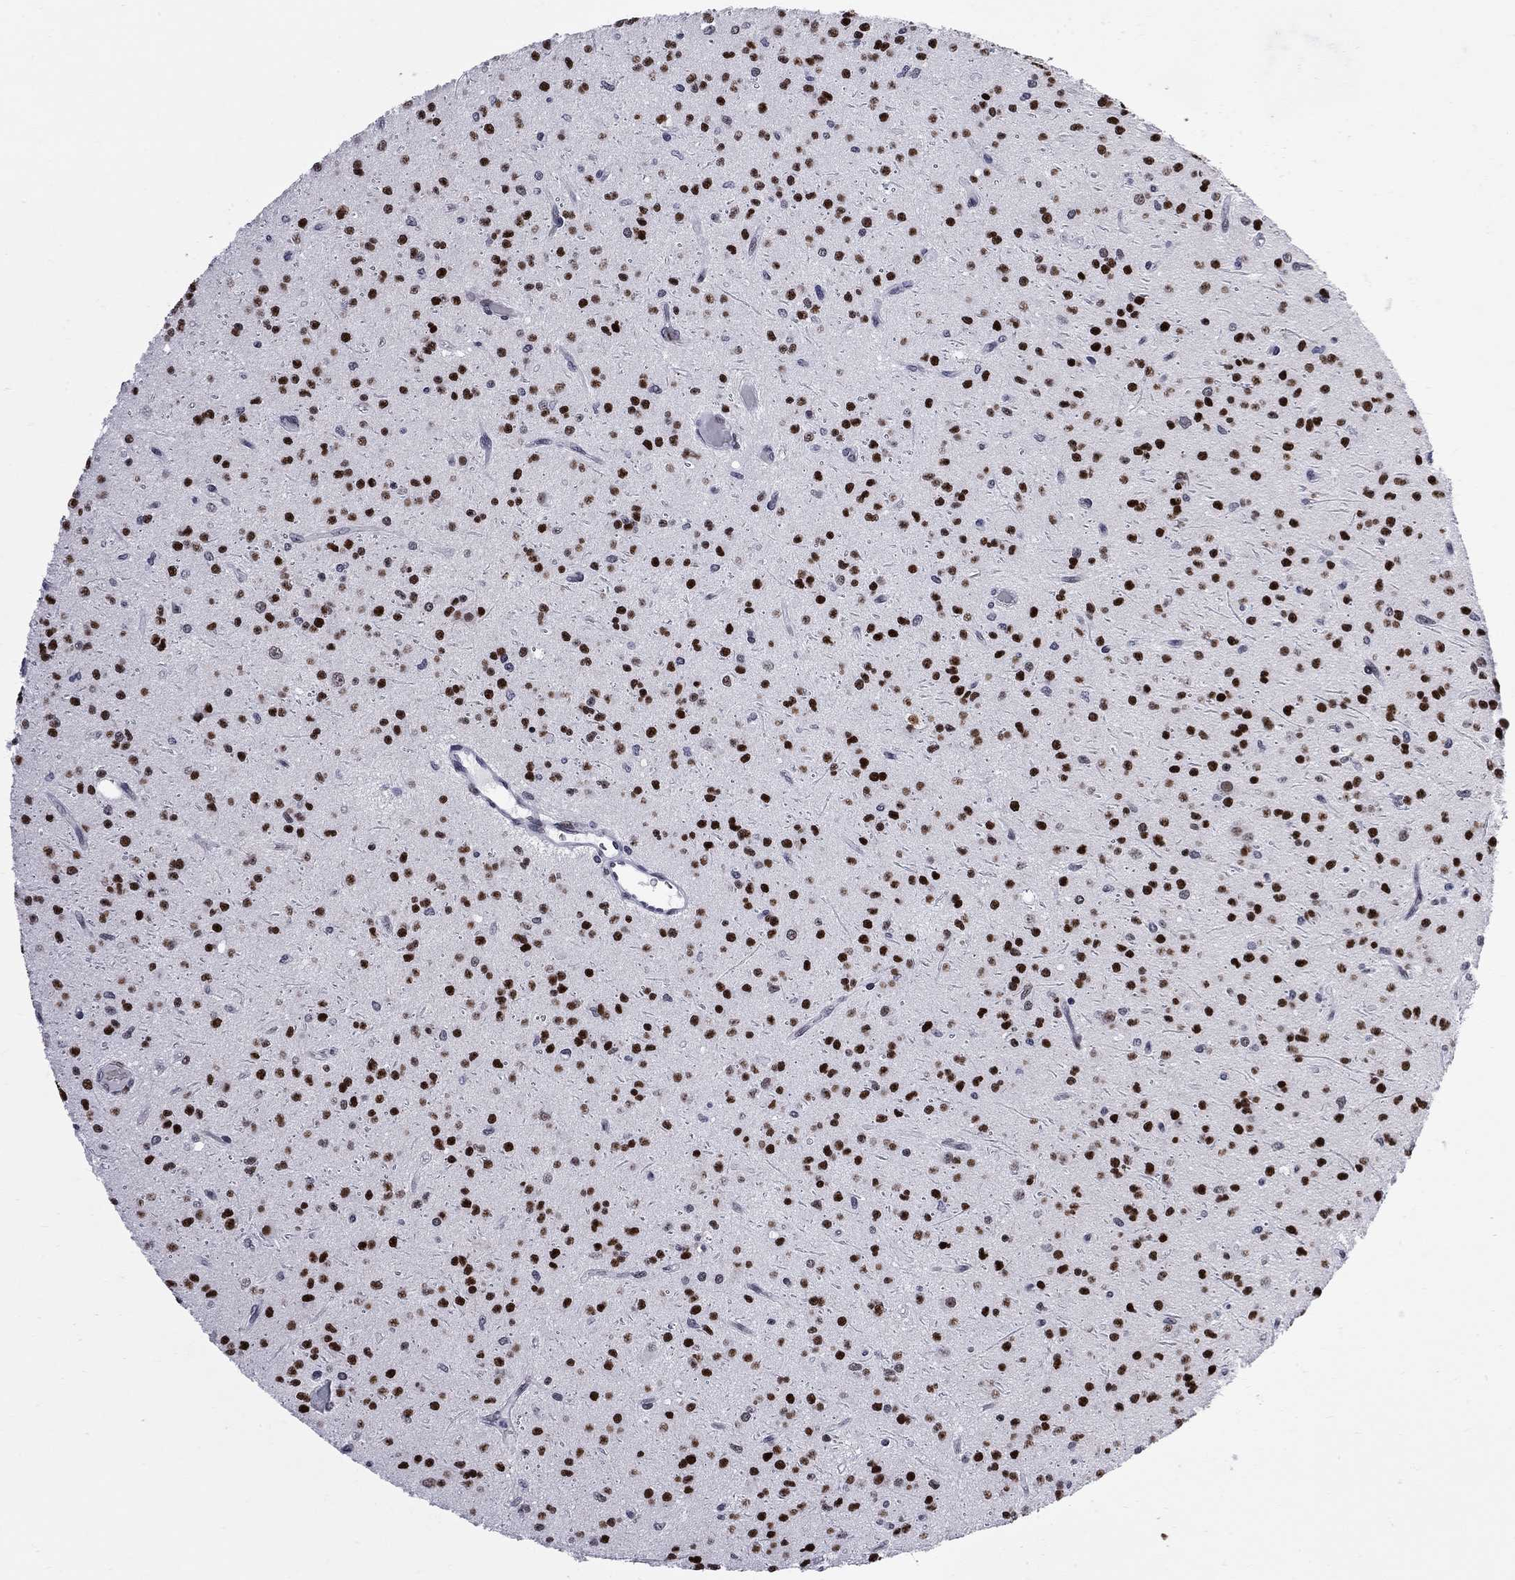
{"staining": {"intensity": "strong", "quantity": ">75%", "location": "nuclear"}, "tissue": "glioma", "cell_type": "Tumor cells", "image_type": "cancer", "snomed": [{"axis": "morphology", "description": "Glioma, malignant, Low grade"}, {"axis": "topography", "description": "Brain"}], "caption": "Protein analysis of glioma tissue exhibits strong nuclear positivity in approximately >75% of tumor cells.", "gene": "ZBTB47", "patient": {"sex": "male", "age": 27}}